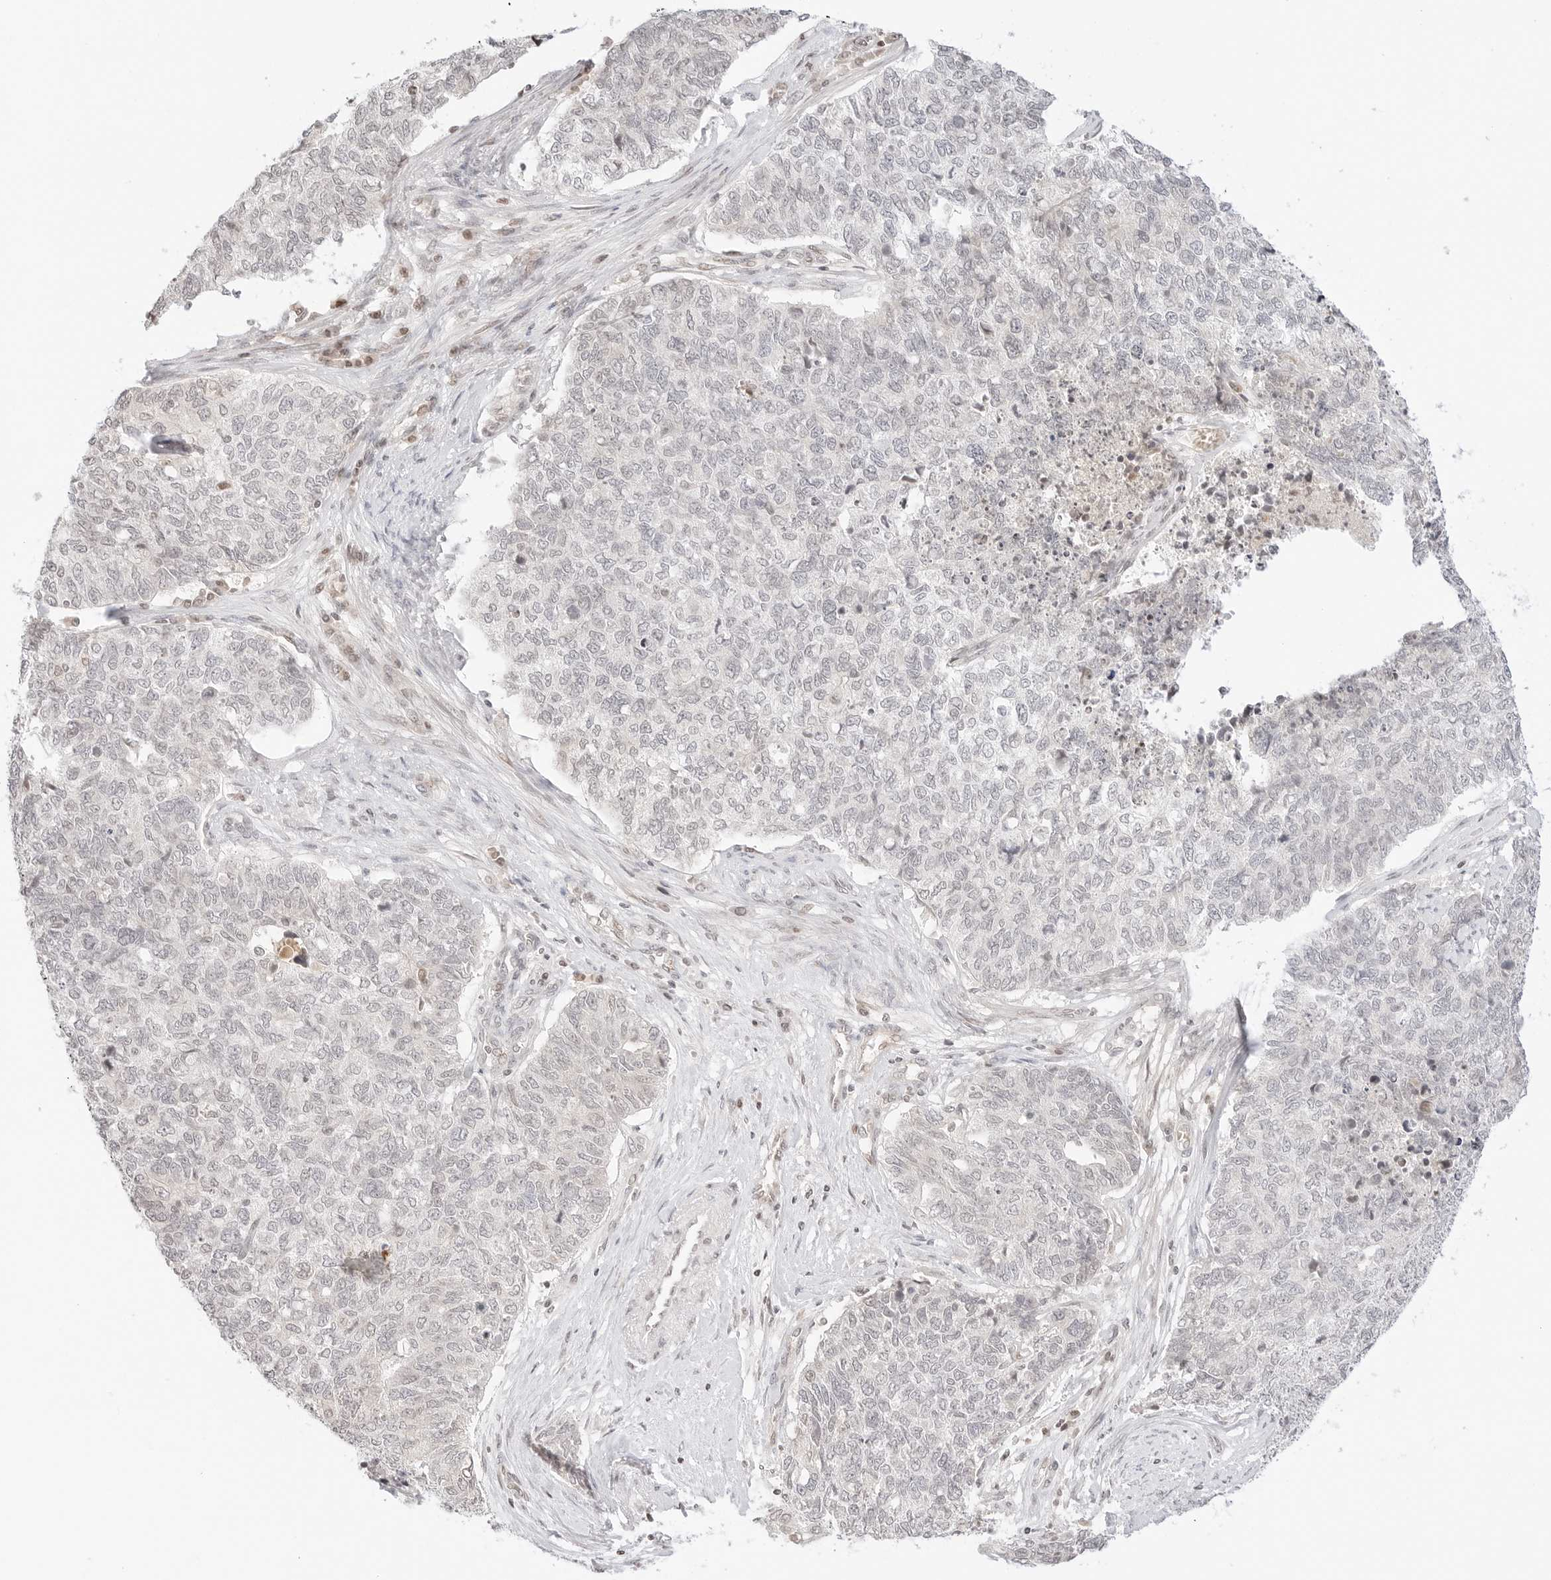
{"staining": {"intensity": "negative", "quantity": "none", "location": "none"}, "tissue": "cervical cancer", "cell_type": "Tumor cells", "image_type": "cancer", "snomed": [{"axis": "morphology", "description": "Squamous cell carcinoma, NOS"}, {"axis": "topography", "description": "Cervix"}], "caption": "Protein analysis of squamous cell carcinoma (cervical) displays no significant expression in tumor cells. Nuclei are stained in blue.", "gene": "RPS6KL1", "patient": {"sex": "female", "age": 63}}